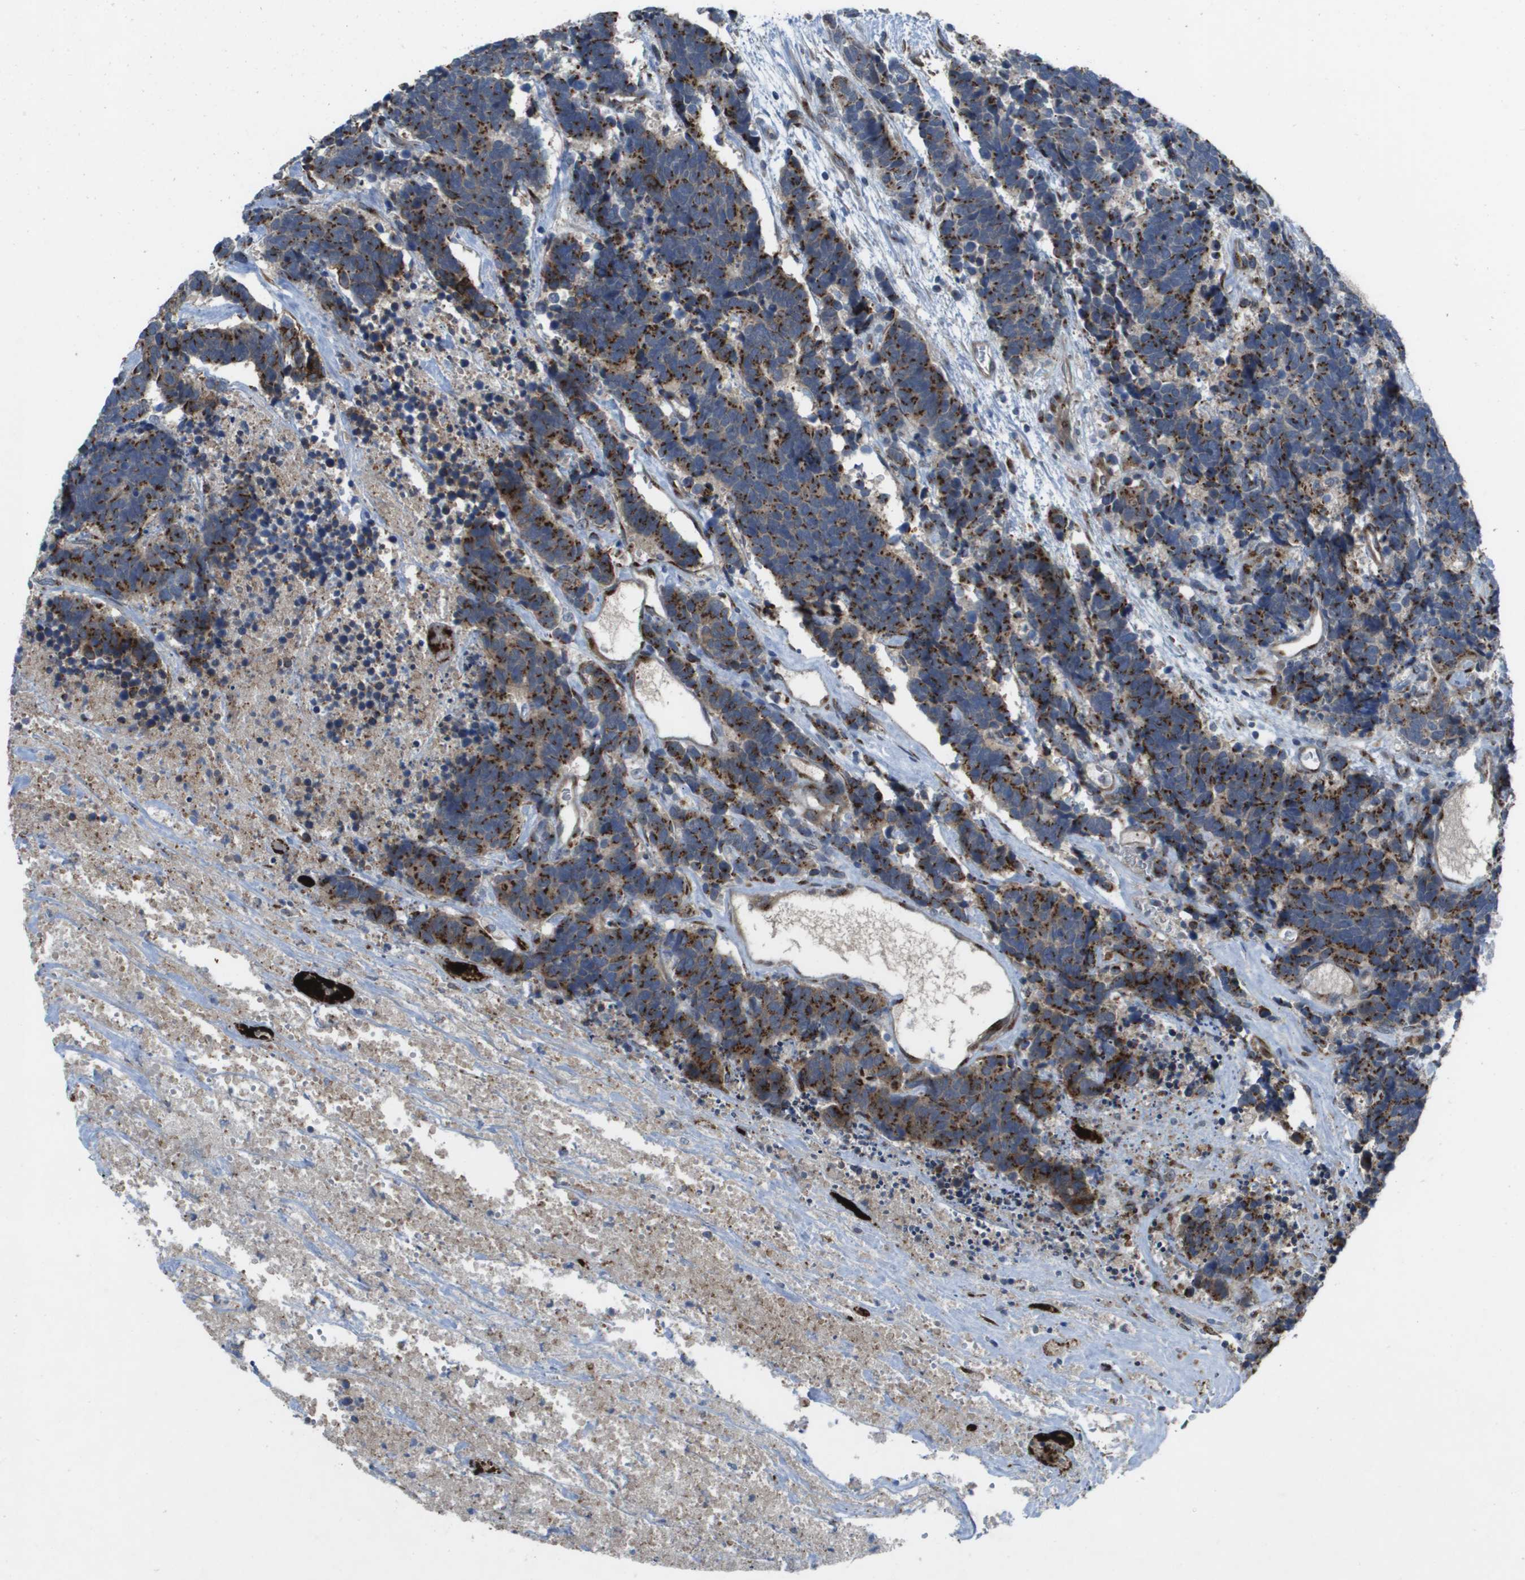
{"staining": {"intensity": "strong", "quantity": ">75%", "location": "cytoplasmic/membranous"}, "tissue": "carcinoid", "cell_type": "Tumor cells", "image_type": "cancer", "snomed": [{"axis": "morphology", "description": "Carcinoma, NOS"}, {"axis": "morphology", "description": "Carcinoid, malignant, NOS"}, {"axis": "topography", "description": "Urinary bladder"}], "caption": "Immunohistochemical staining of carcinoid shows high levels of strong cytoplasmic/membranous protein positivity in approximately >75% of tumor cells. The staining was performed using DAB, with brown indicating positive protein expression. Nuclei are stained blue with hematoxylin.", "gene": "QSOX2", "patient": {"sex": "male", "age": 57}}